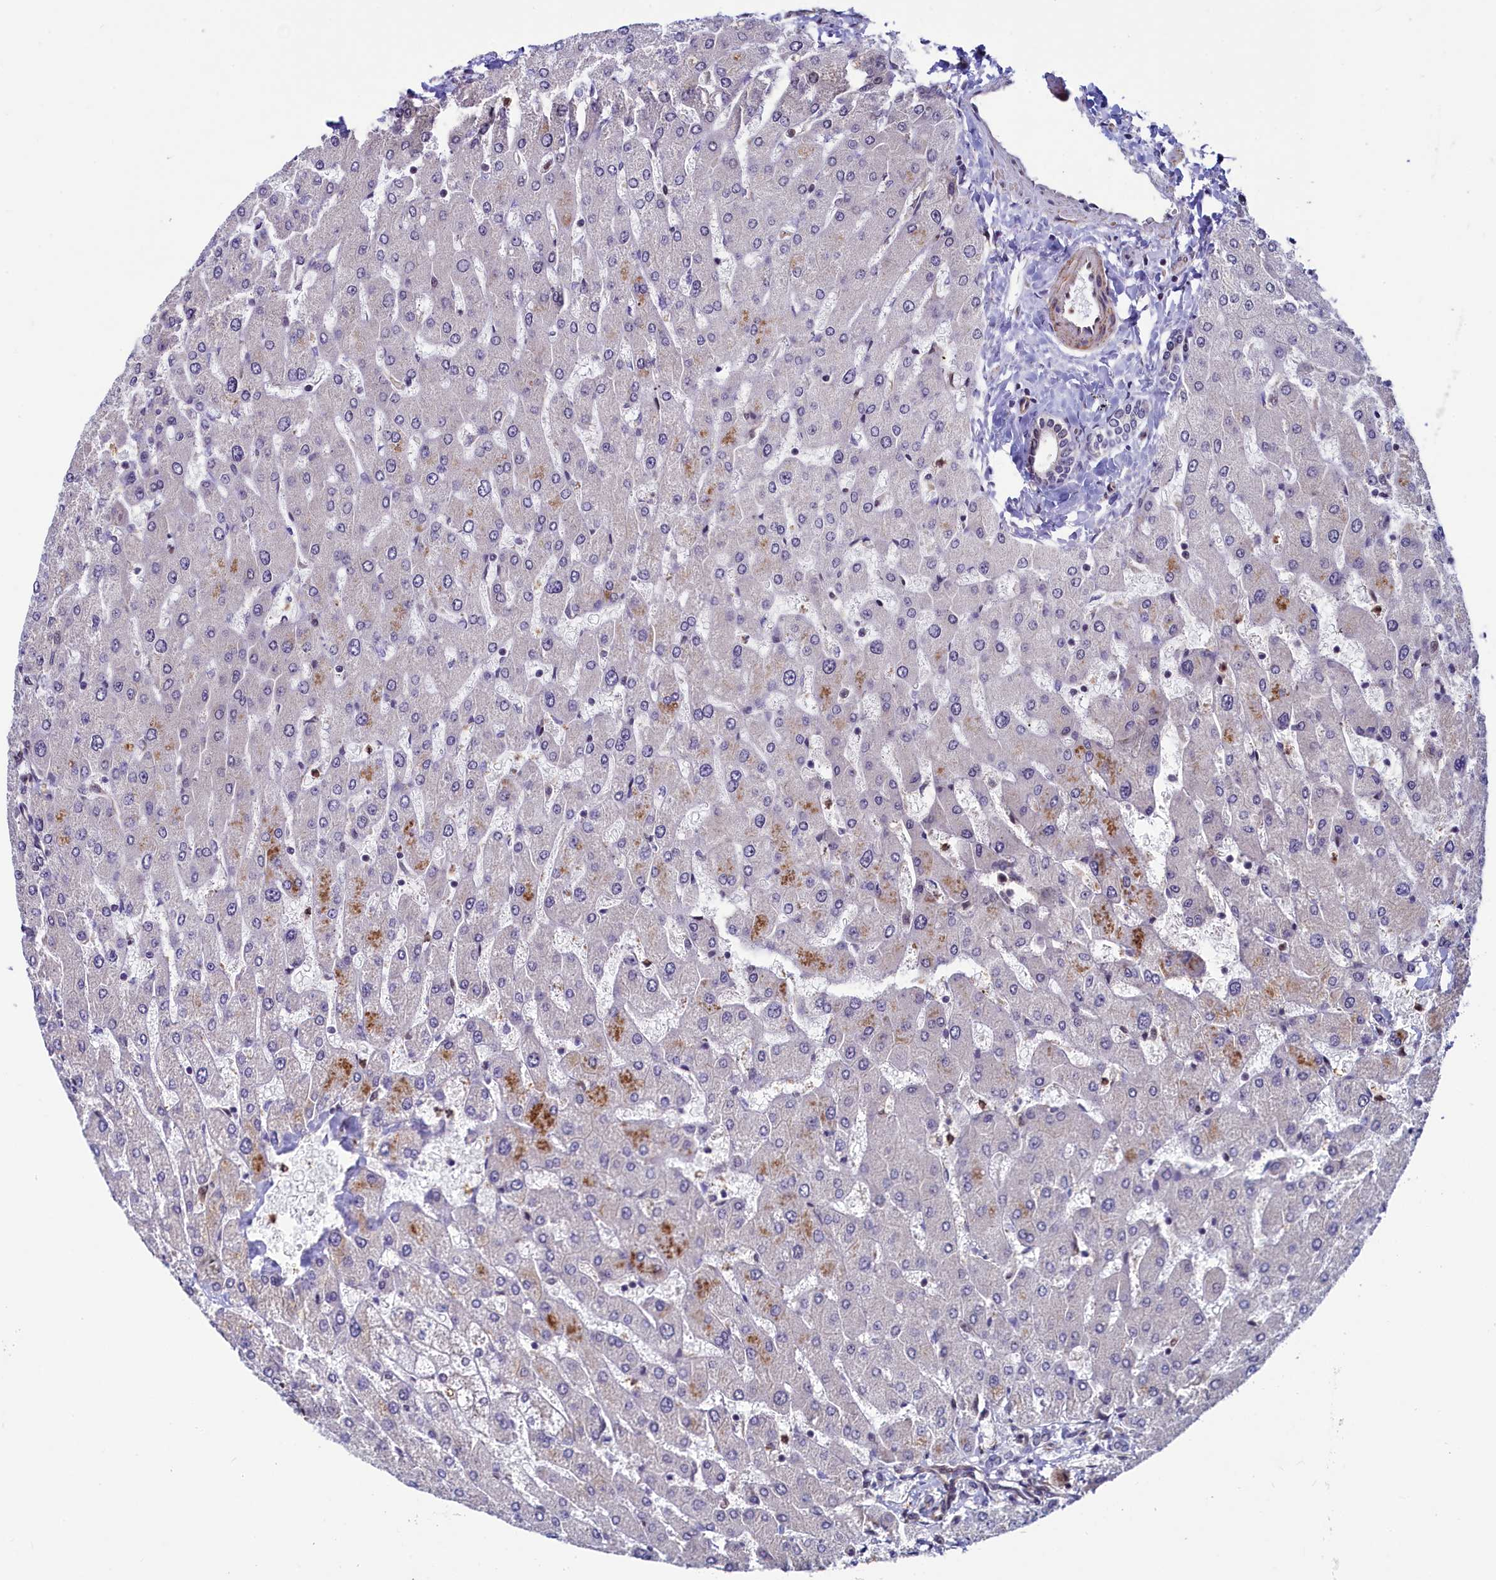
{"staining": {"intensity": "negative", "quantity": "none", "location": "none"}, "tissue": "liver", "cell_type": "Cholangiocytes", "image_type": "normal", "snomed": [{"axis": "morphology", "description": "Normal tissue, NOS"}, {"axis": "topography", "description": "Liver"}], "caption": "This is an immunohistochemistry image of normal liver. There is no expression in cholangiocytes.", "gene": "LEO1", "patient": {"sex": "male", "age": 55}}